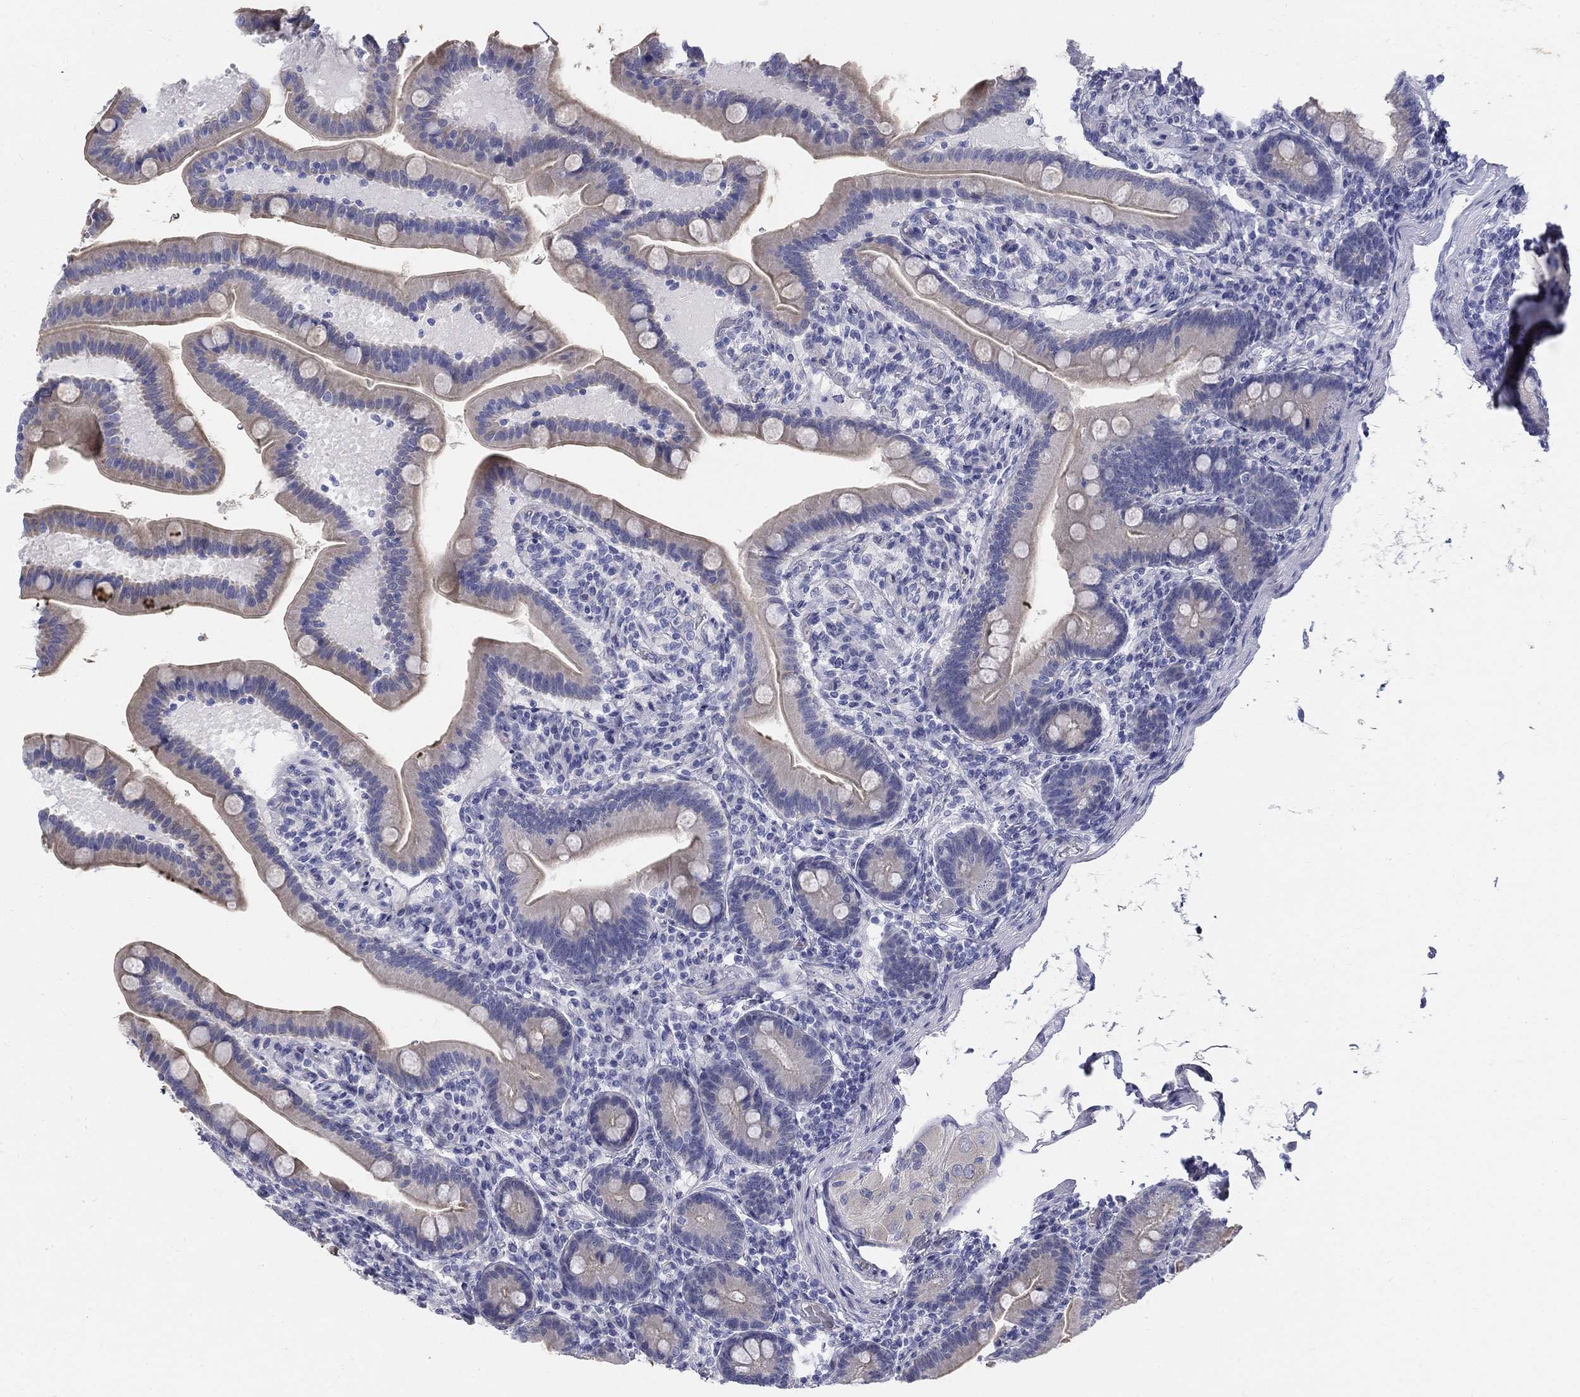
{"staining": {"intensity": "negative", "quantity": "none", "location": "none"}, "tissue": "small intestine", "cell_type": "Glandular cells", "image_type": "normal", "snomed": [{"axis": "morphology", "description": "Normal tissue, NOS"}, {"axis": "topography", "description": "Small intestine"}], "caption": "Glandular cells are negative for brown protein staining in normal small intestine. (Brightfield microscopy of DAB immunohistochemistry at high magnification).", "gene": "GALNTL5", "patient": {"sex": "male", "age": 66}}